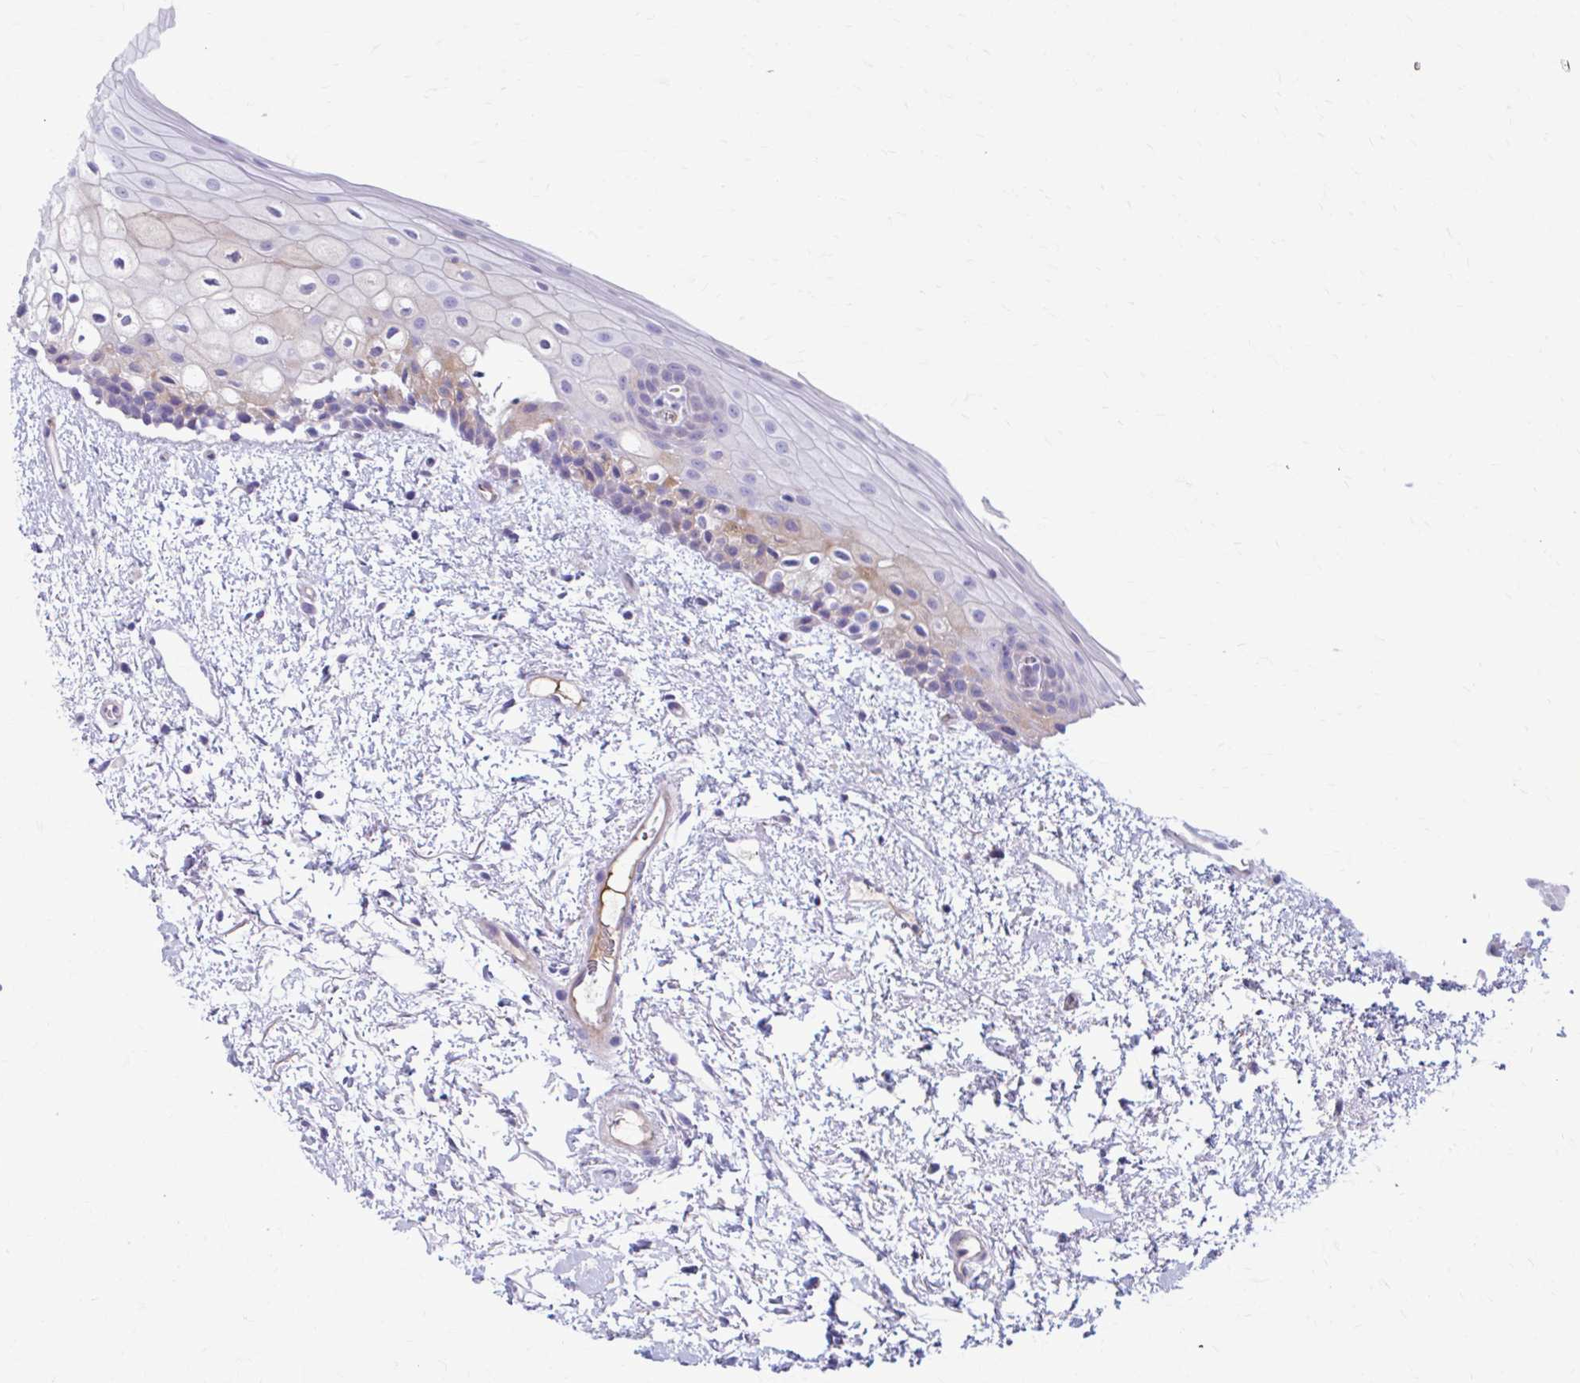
{"staining": {"intensity": "weak", "quantity": "<25%", "location": "cytoplasmic/membranous"}, "tissue": "oral mucosa", "cell_type": "Squamous epithelial cells", "image_type": "normal", "snomed": [{"axis": "morphology", "description": "Normal tissue, NOS"}, {"axis": "topography", "description": "Oral tissue"}], "caption": "Photomicrograph shows no protein positivity in squamous epithelial cells of normal oral mucosa. The staining was performed using DAB to visualize the protein expression in brown, while the nuclei were stained in blue with hematoxylin (Magnification: 20x).", "gene": "C12orf71", "patient": {"sex": "female", "age": 82}}